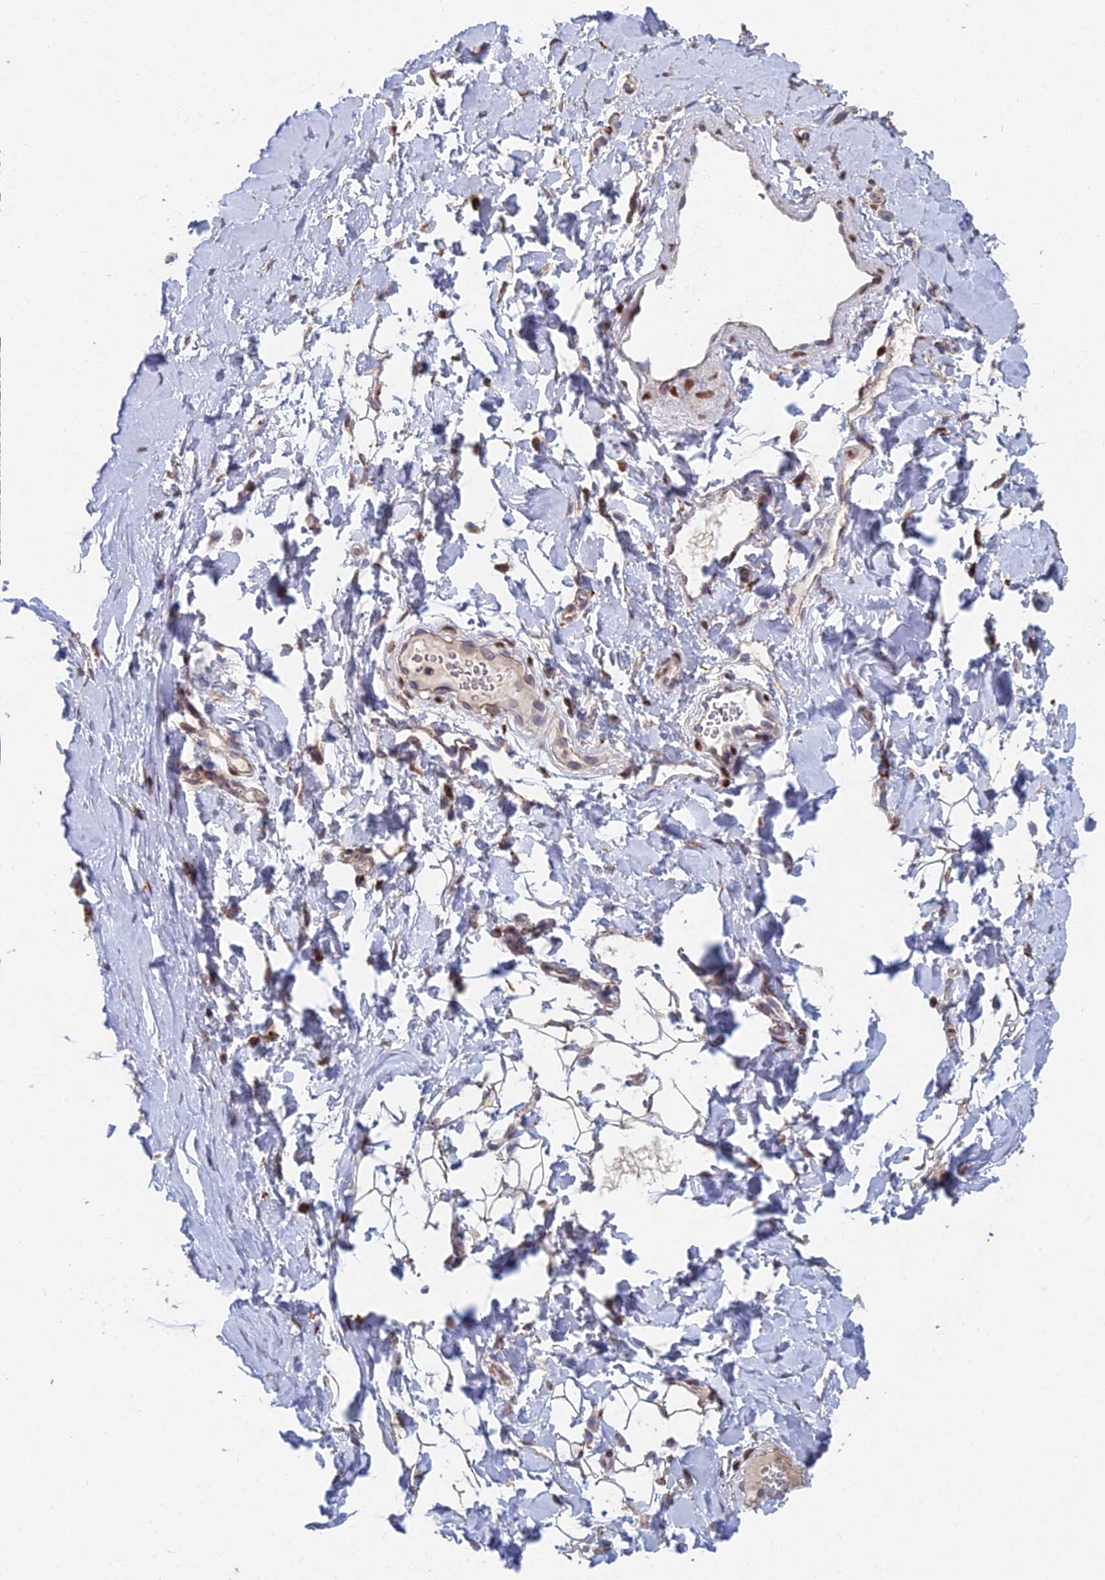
{"staining": {"intensity": "weak", "quantity": "<25%", "location": "cytoplasmic/membranous"}, "tissue": "adipose tissue", "cell_type": "Adipocytes", "image_type": "normal", "snomed": [{"axis": "morphology", "description": "Normal tissue, NOS"}, {"axis": "topography", "description": "Breast"}], "caption": "There is no significant positivity in adipocytes of adipose tissue. The staining is performed using DAB brown chromogen with nuclei counter-stained in using hematoxylin.", "gene": "FOXS1", "patient": {"sex": "female", "age": 26}}